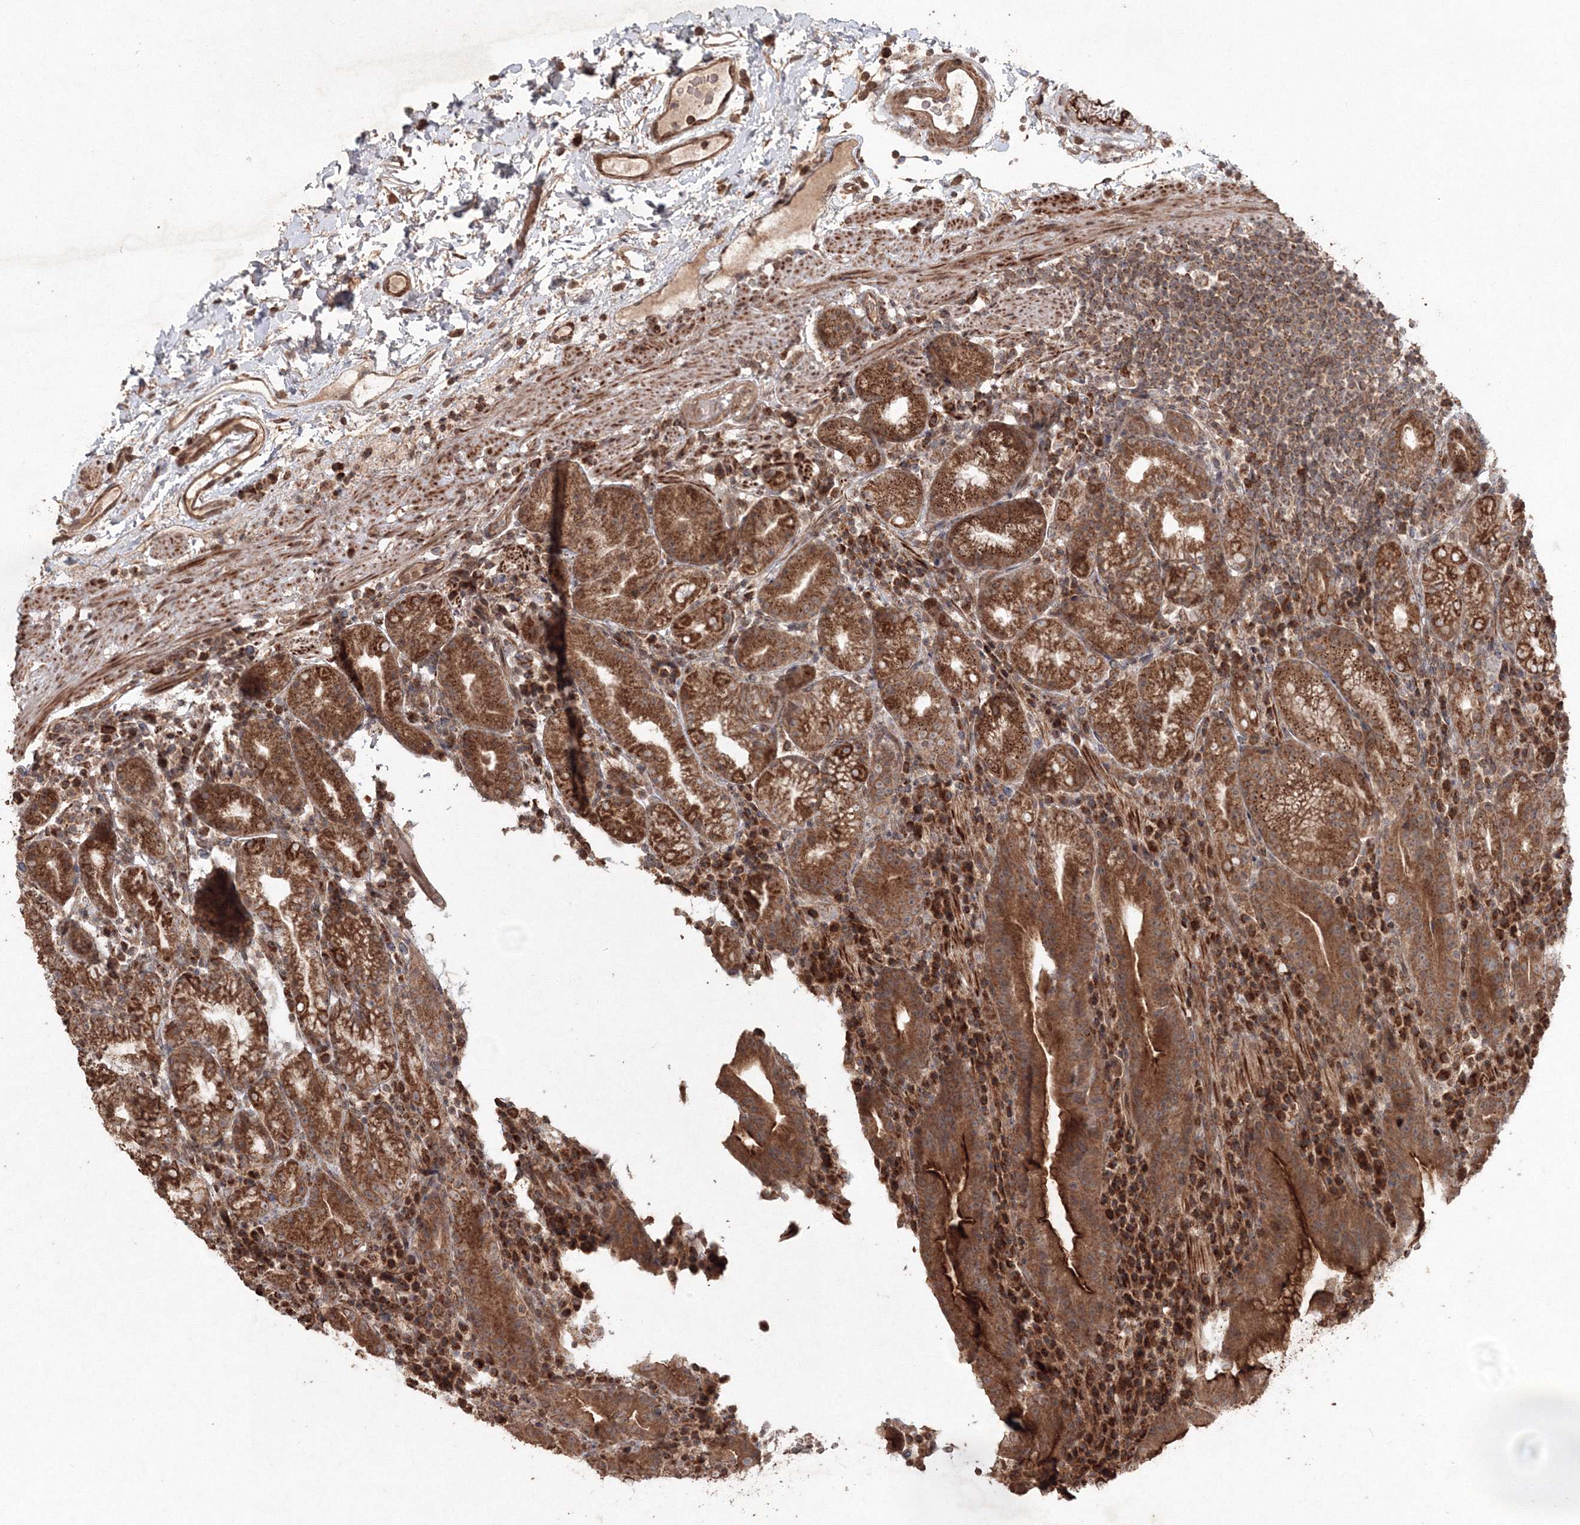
{"staining": {"intensity": "strong", "quantity": ">75%", "location": "cytoplasmic/membranous"}, "tissue": "stomach", "cell_type": "Glandular cells", "image_type": "normal", "snomed": [{"axis": "morphology", "description": "Normal tissue, NOS"}, {"axis": "morphology", "description": "Inflammation, NOS"}, {"axis": "topography", "description": "Stomach"}], "caption": "Immunohistochemistry (IHC) of benign human stomach shows high levels of strong cytoplasmic/membranous staining in approximately >75% of glandular cells.", "gene": "ANAPC16", "patient": {"sex": "male", "age": 79}}